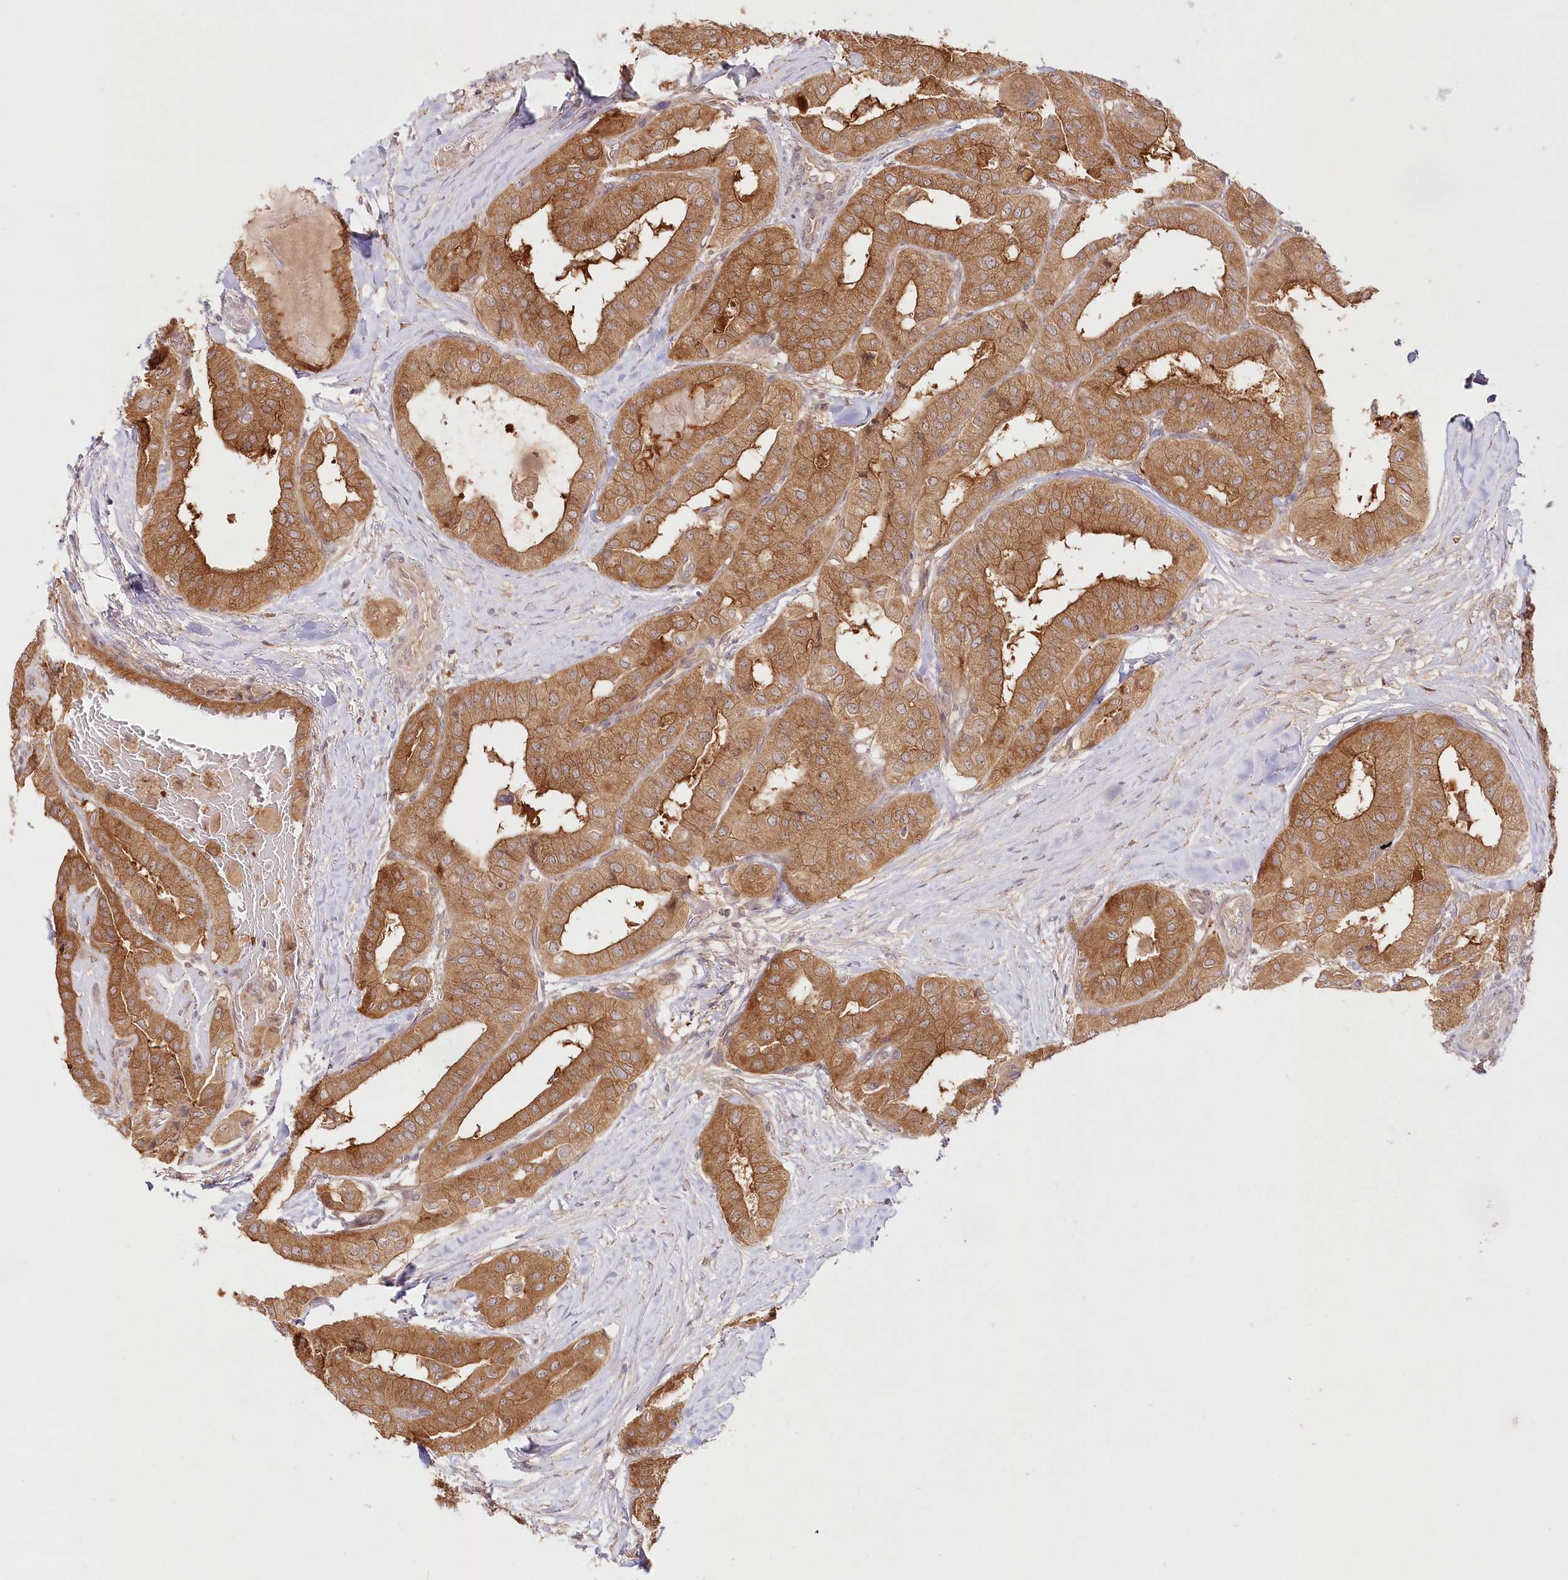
{"staining": {"intensity": "moderate", "quantity": ">75%", "location": "cytoplasmic/membranous"}, "tissue": "thyroid cancer", "cell_type": "Tumor cells", "image_type": "cancer", "snomed": [{"axis": "morphology", "description": "Papillary adenocarcinoma, NOS"}, {"axis": "topography", "description": "Thyroid gland"}], "caption": "Tumor cells demonstrate medium levels of moderate cytoplasmic/membranous expression in approximately >75% of cells in human thyroid cancer (papillary adenocarcinoma). (IHC, brightfield microscopy, high magnification).", "gene": "INPP4B", "patient": {"sex": "female", "age": 59}}